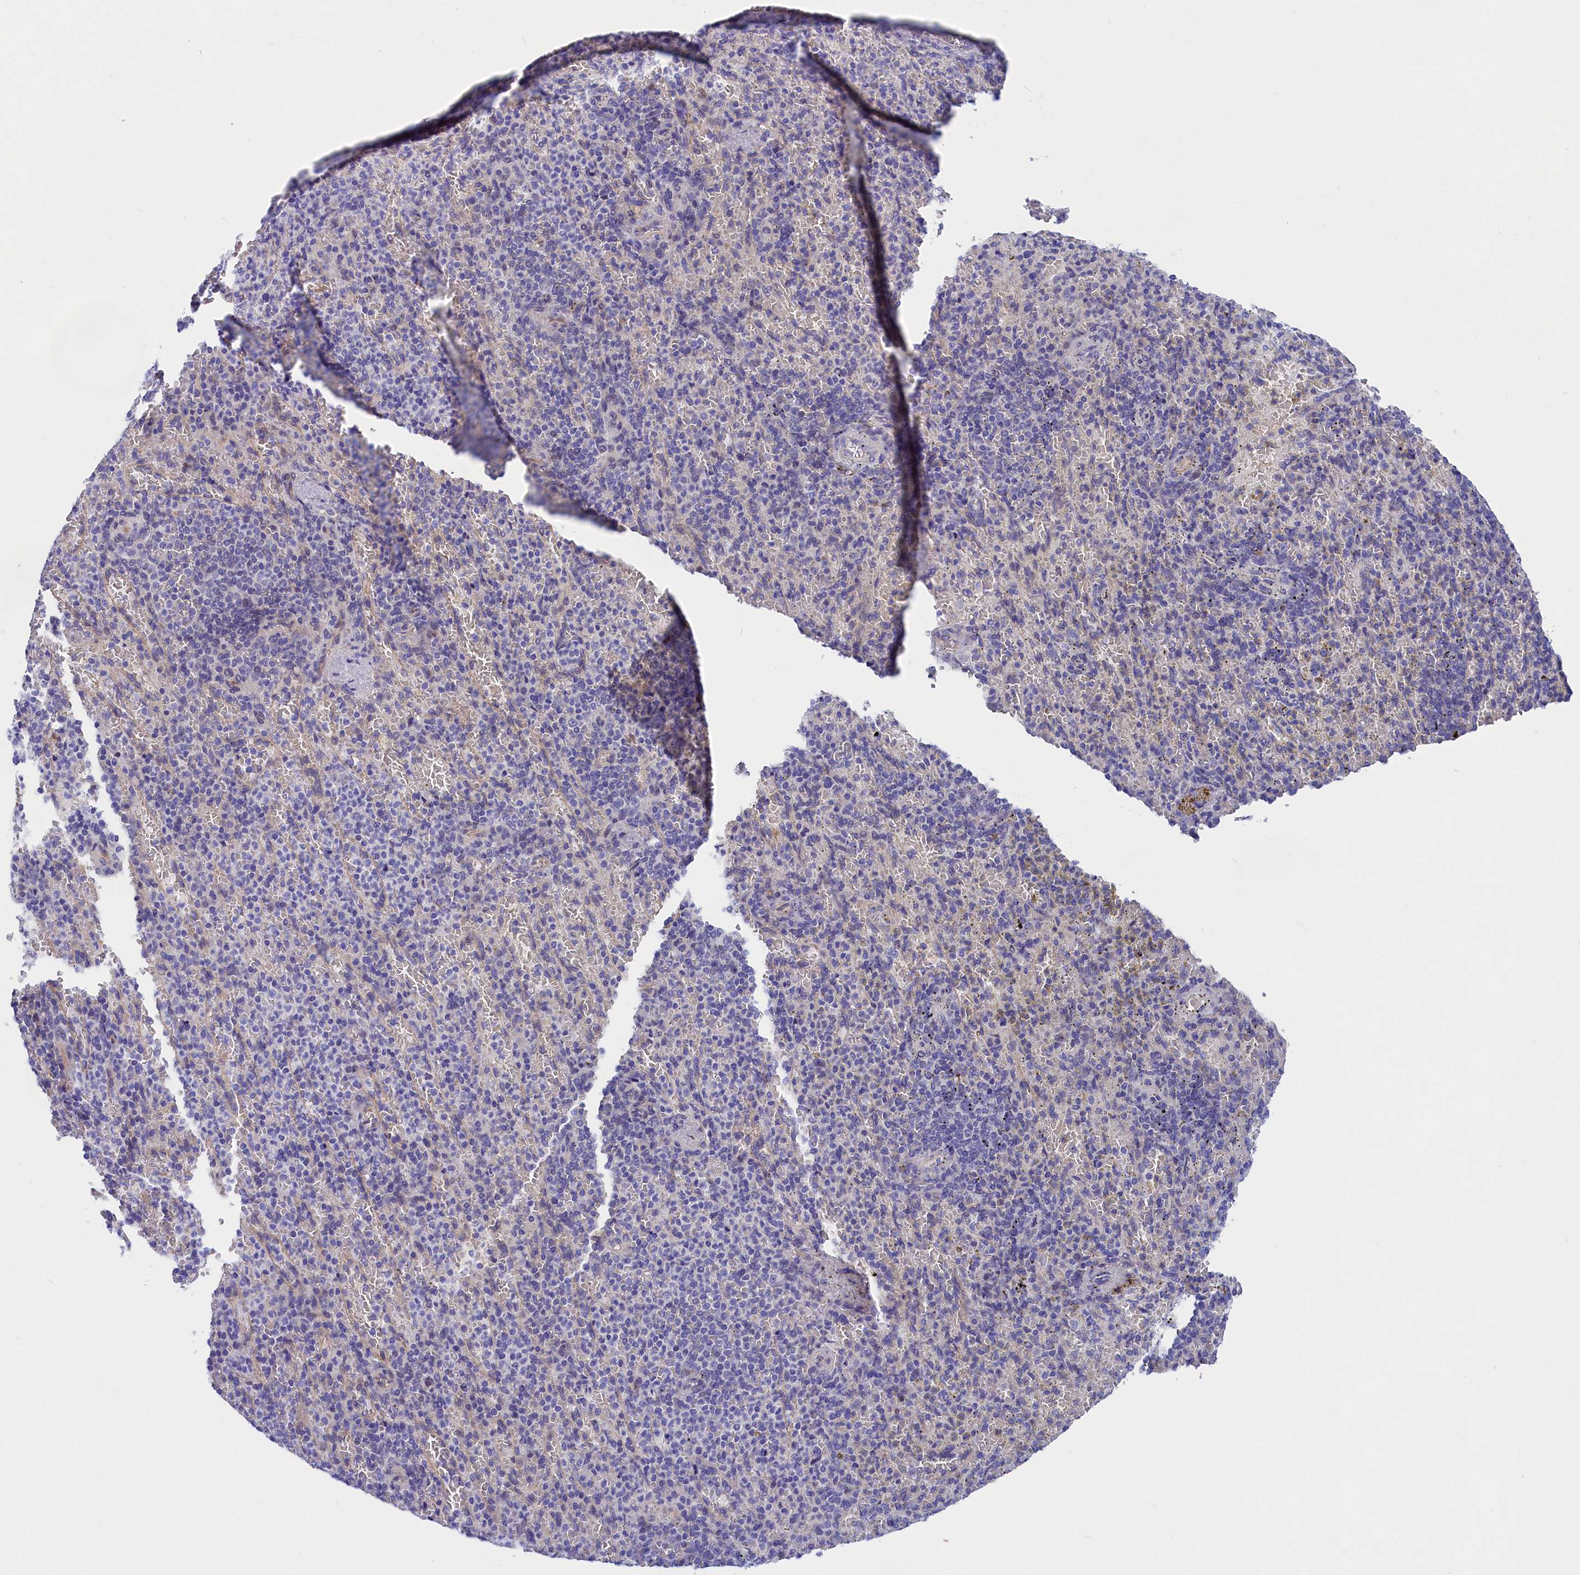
{"staining": {"intensity": "negative", "quantity": "none", "location": "none"}, "tissue": "spleen", "cell_type": "Cells in red pulp", "image_type": "normal", "snomed": [{"axis": "morphology", "description": "Normal tissue, NOS"}, {"axis": "topography", "description": "Spleen"}], "caption": "Cells in red pulp are negative for brown protein staining in normal spleen. (DAB immunohistochemistry (IHC) visualized using brightfield microscopy, high magnification).", "gene": "PPP1R13L", "patient": {"sex": "female", "age": 74}}